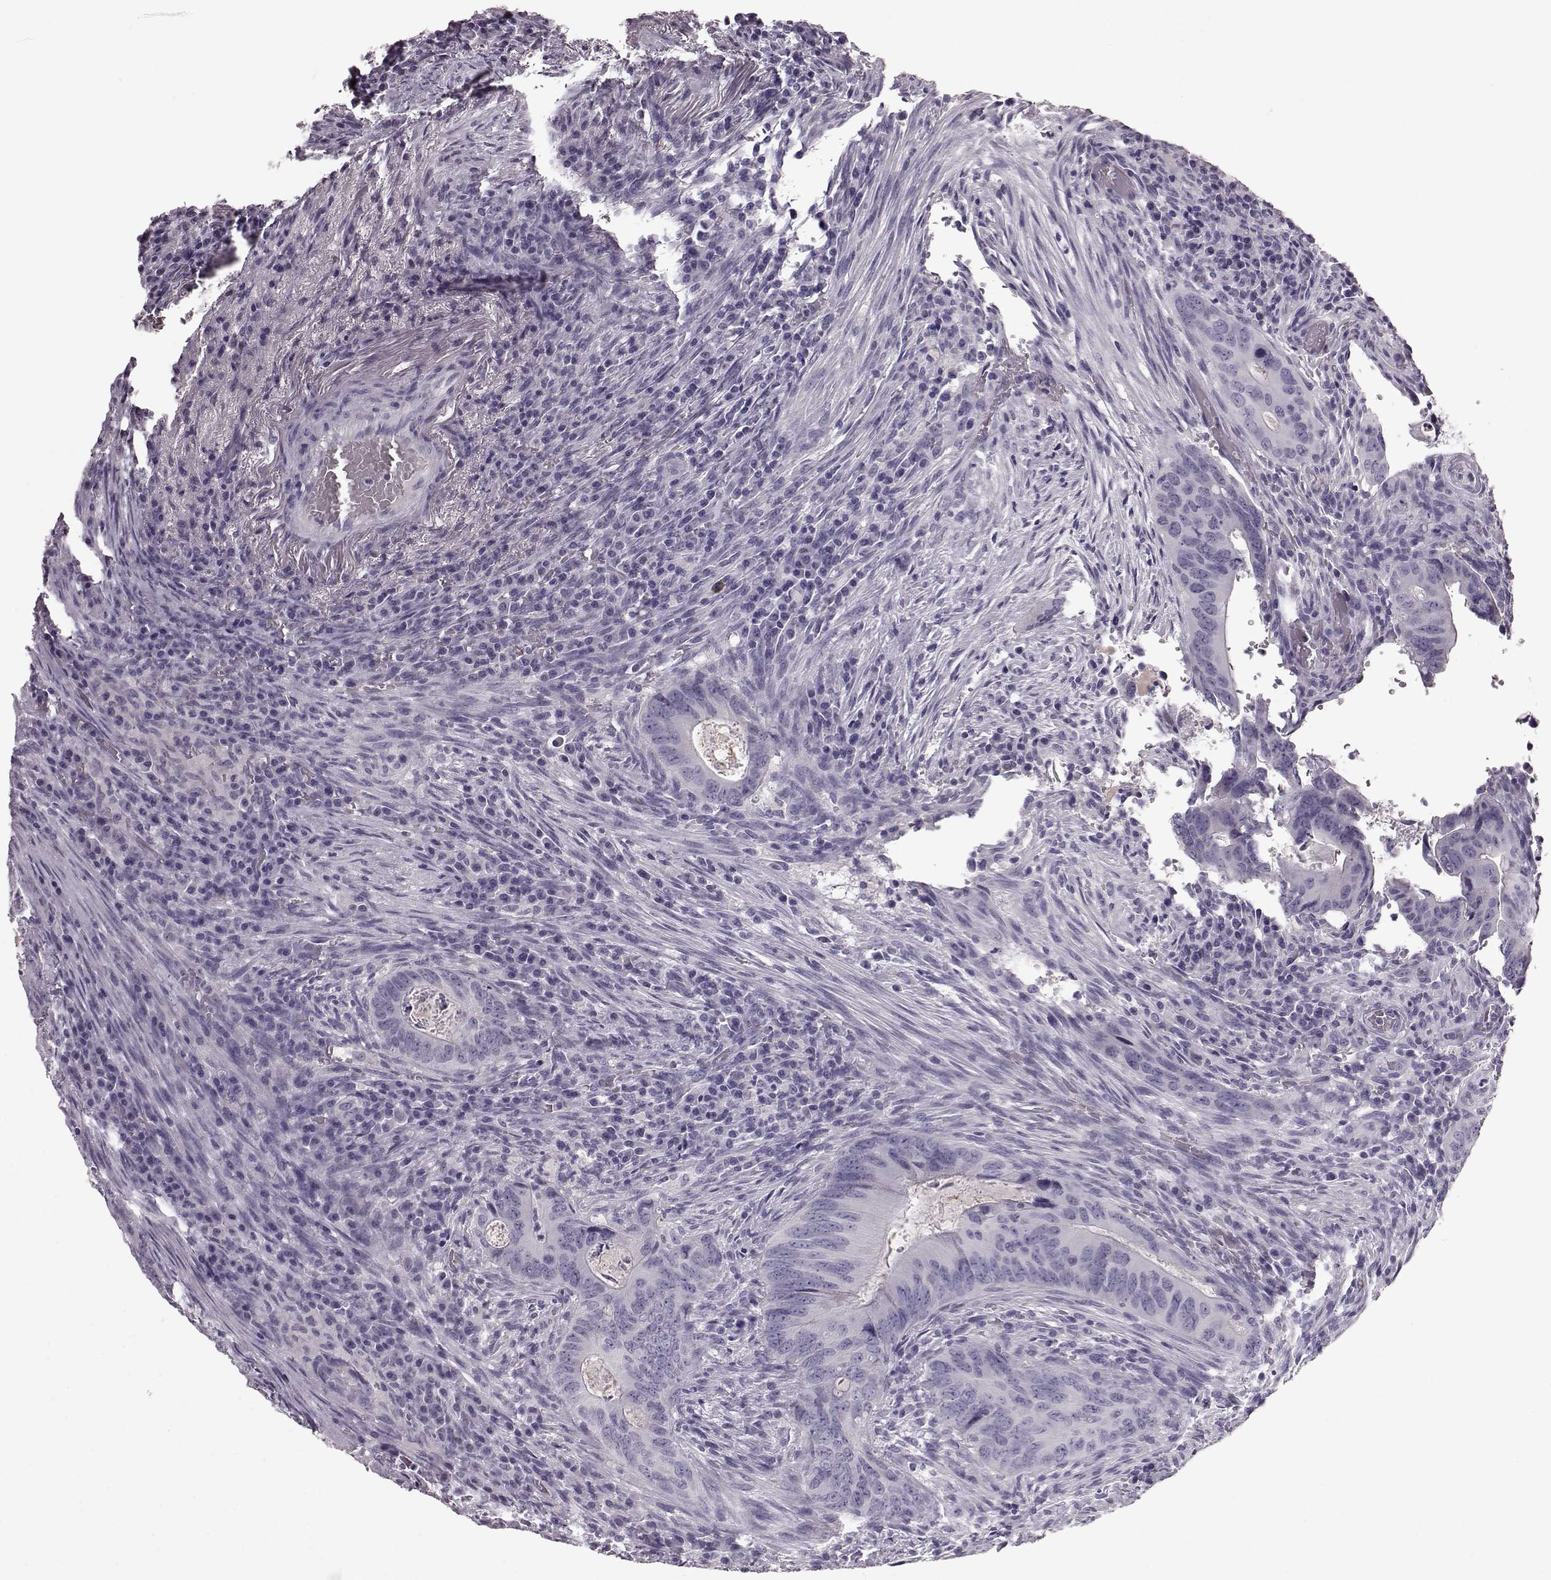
{"staining": {"intensity": "negative", "quantity": "none", "location": "none"}, "tissue": "colorectal cancer", "cell_type": "Tumor cells", "image_type": "cancer", "snomed": [{"axis": "morphology", "description": "Adenocarcinoma, NOS"}, {"axis": "topography", "description": "Colon"}], "caption": "This is an immunohistochemistry histopathology image of human colorectal cancer. There is no positivity in tumor cells.", "gene": "CRYBA2", "patient": {"sex": "female", "age": 74}}